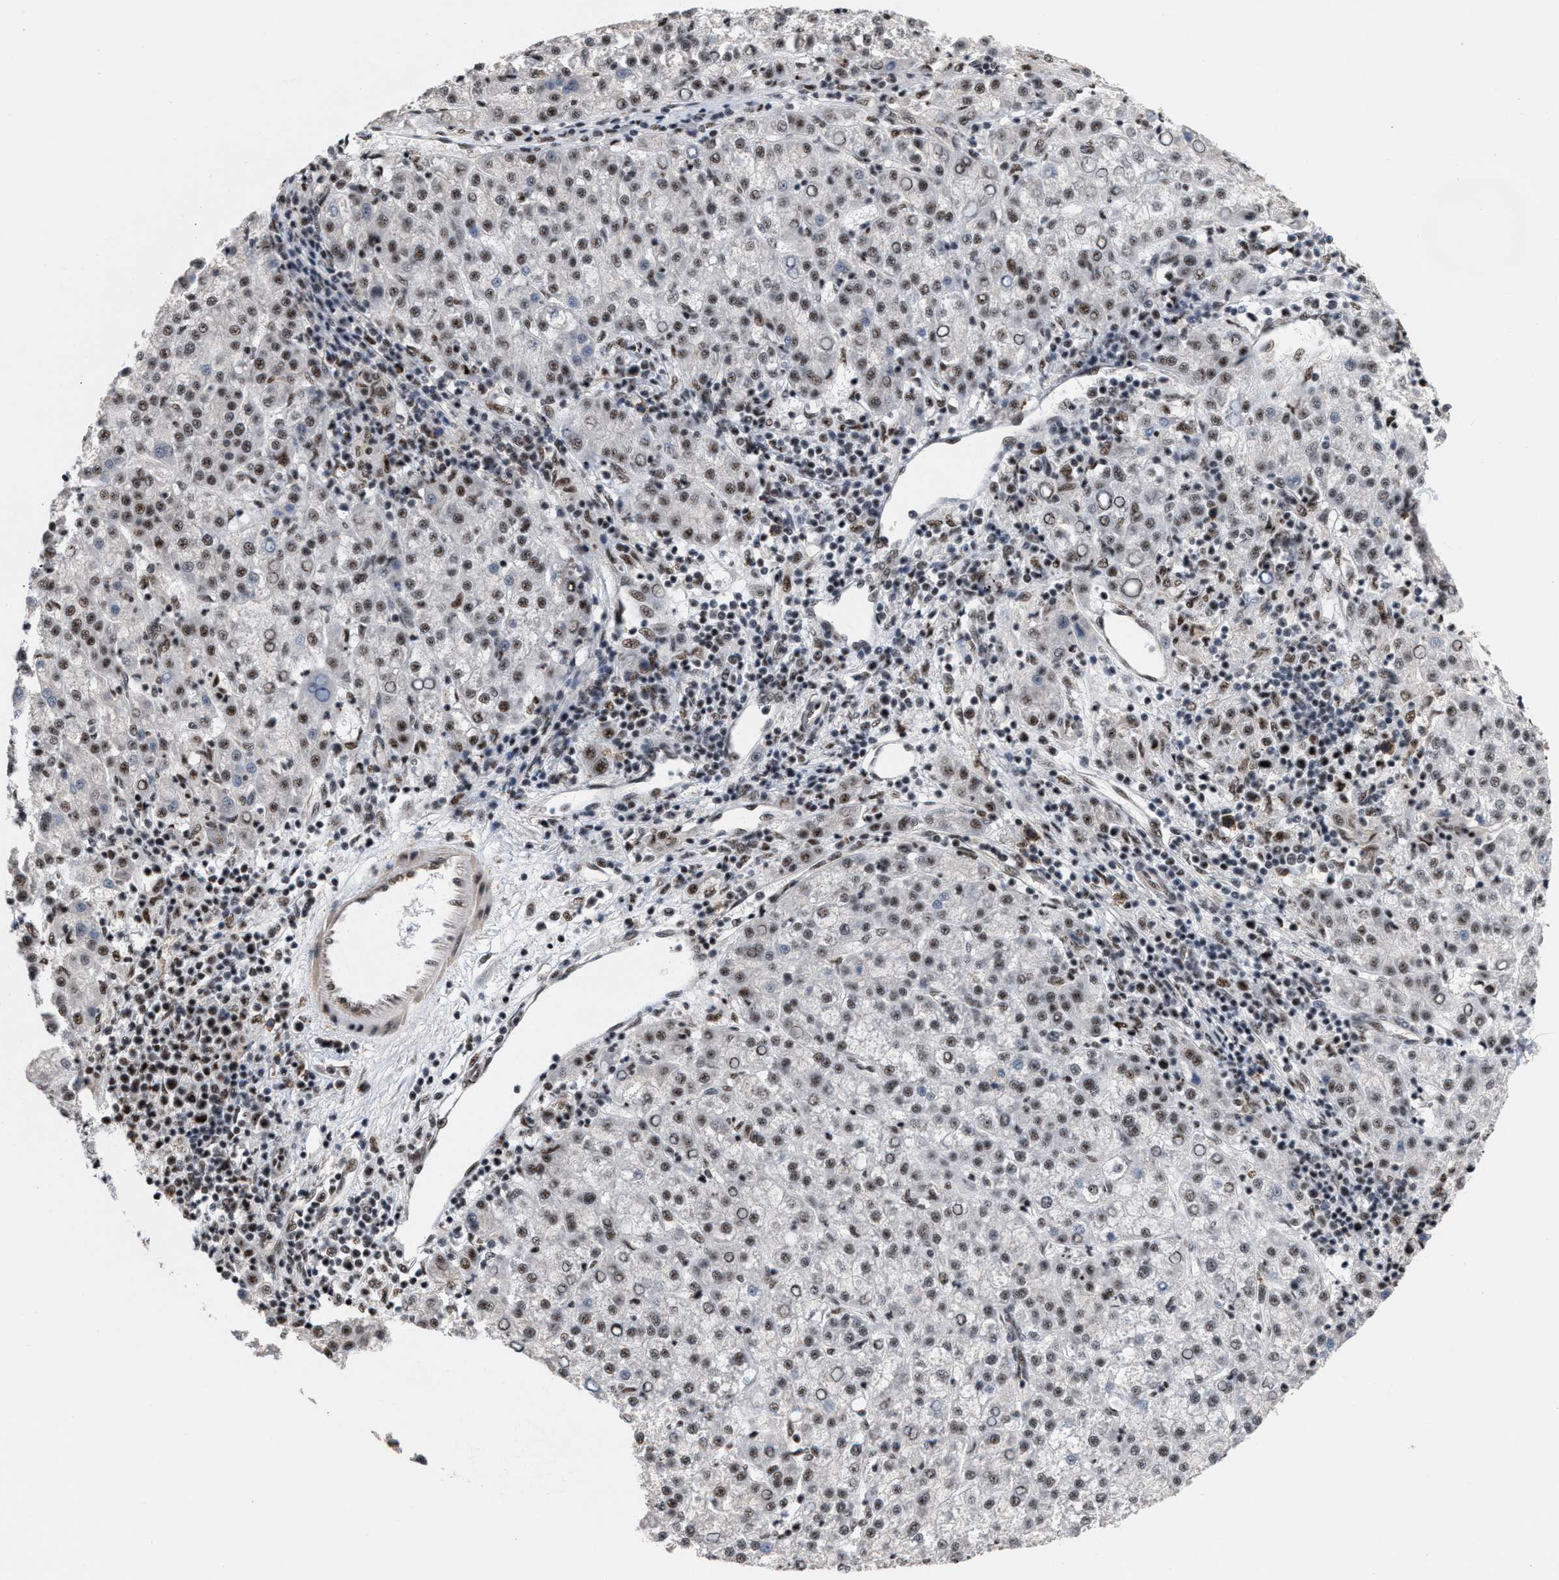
{"staining": {"intensity": "moderate", "quantity": ">75%", "location": "nuclear"}, "tissue": "liver cancer", "cell_type": "Tumor cells", "image_type": "cancer", "snomed": [{"axis": "morphology", "description": "Carcinoma, Hepatocellular, NOS"}, {"axis": "topography", "description": "Liver"}], "caption": "Tumor cells exhibit moderate nuclear staining in about >75% of cells in liver hepatocellular carcinoma.", "gene": "EIF4A3", "patient": {"sex": "female", "age": 58}}